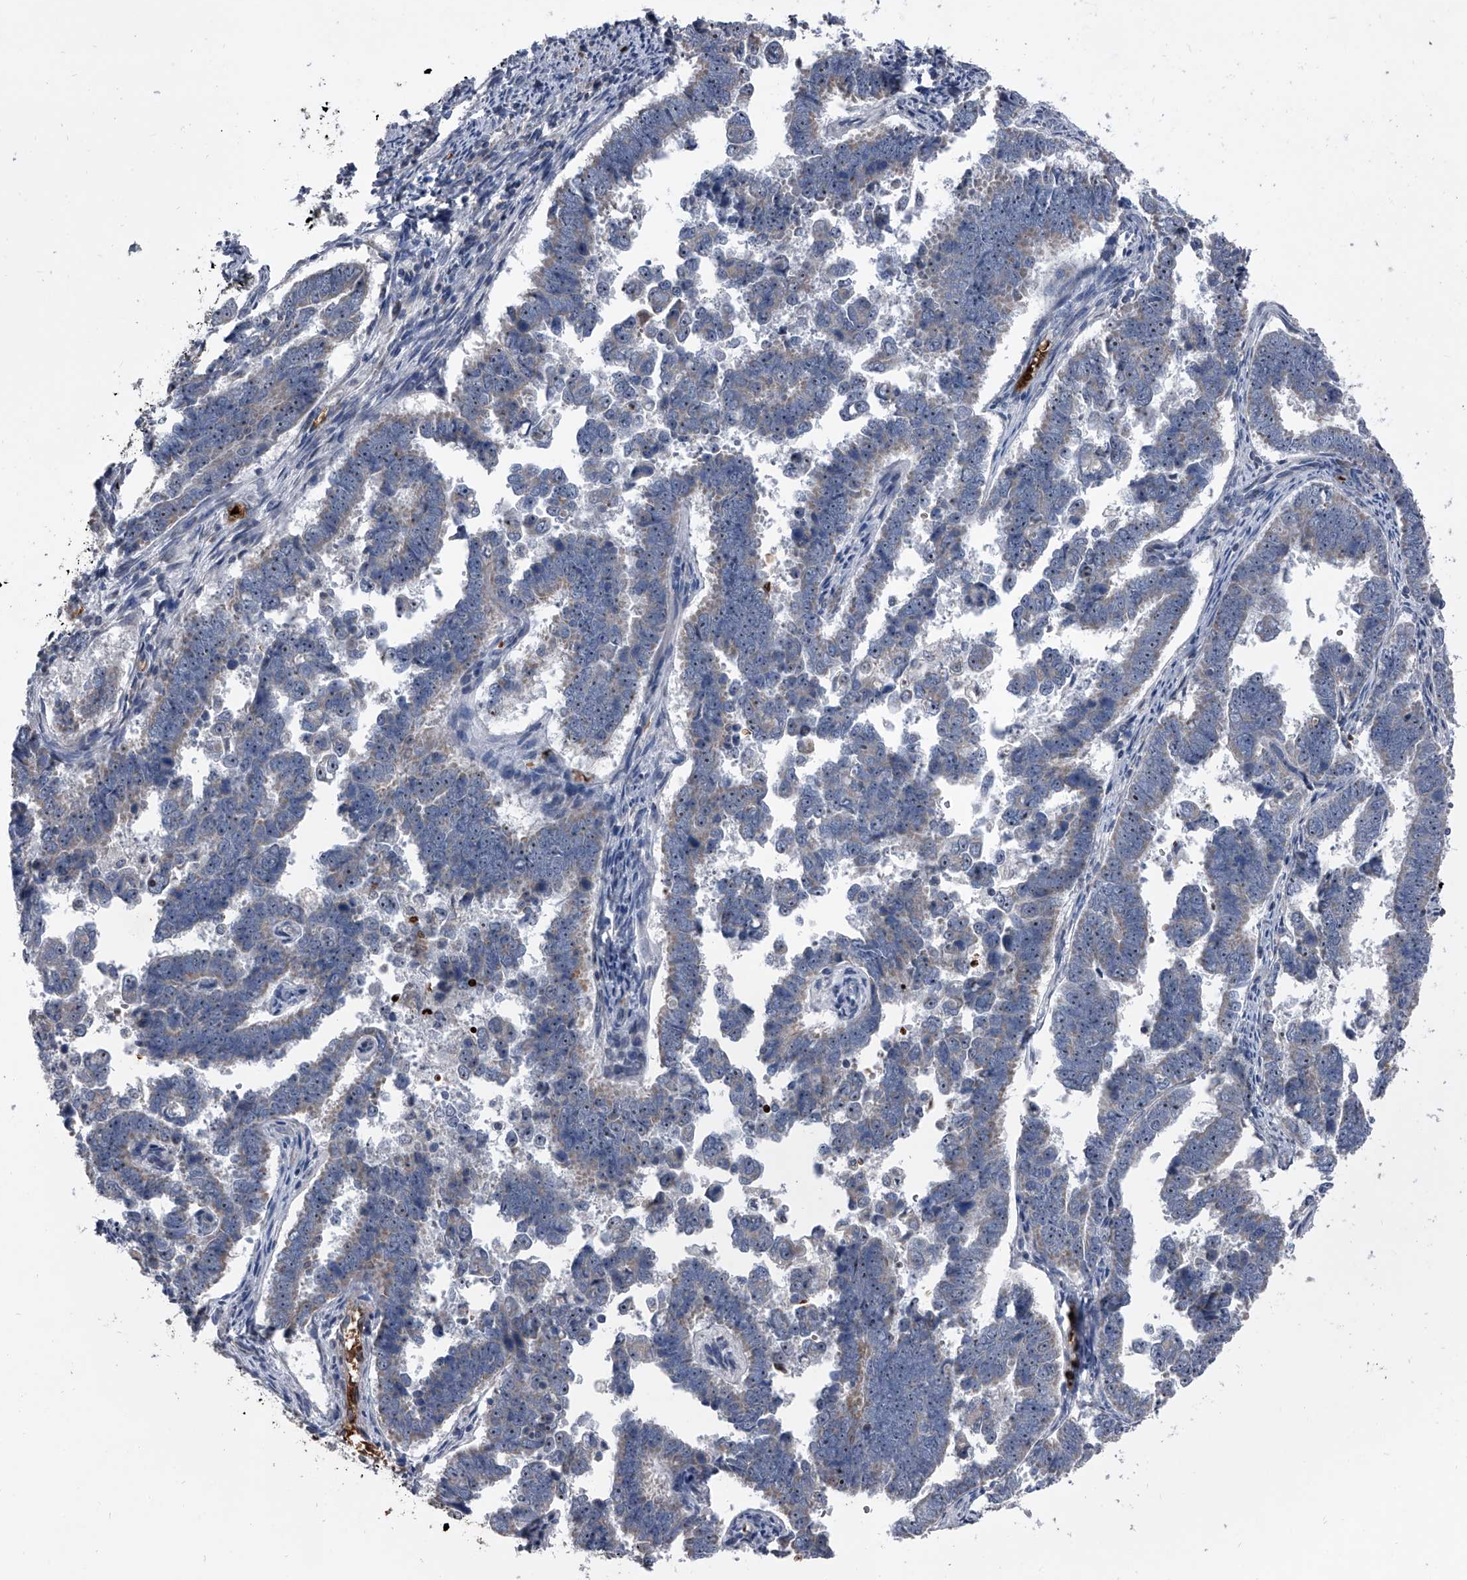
{"staining": {"intensity": "negative", "quantity": "none", "location": "none"}, "tissue": "endometrial cancer", "cell_type": "Tumor cells", "image_type": "cancer", "snomed": [{"axis": "morphology", "description": "Adenocarcinoma, NOS"}, {"axis": "topography", "description": "Endometrium"}], "caption": "A high-resolution micrograph shows immunohistochemistry (IHC) staining of endometrial cancer, which exhibits no significant expression in tumor cells. The staining was performed using DAB (3,3'-diaminobenzidine) to visualize the protein expression in brown, while the nuclei were stained in blue with hematoxylin (Magnification: 20x).", "gene": "CEP85L", "patient": {"sex": "female", "age": 75}}